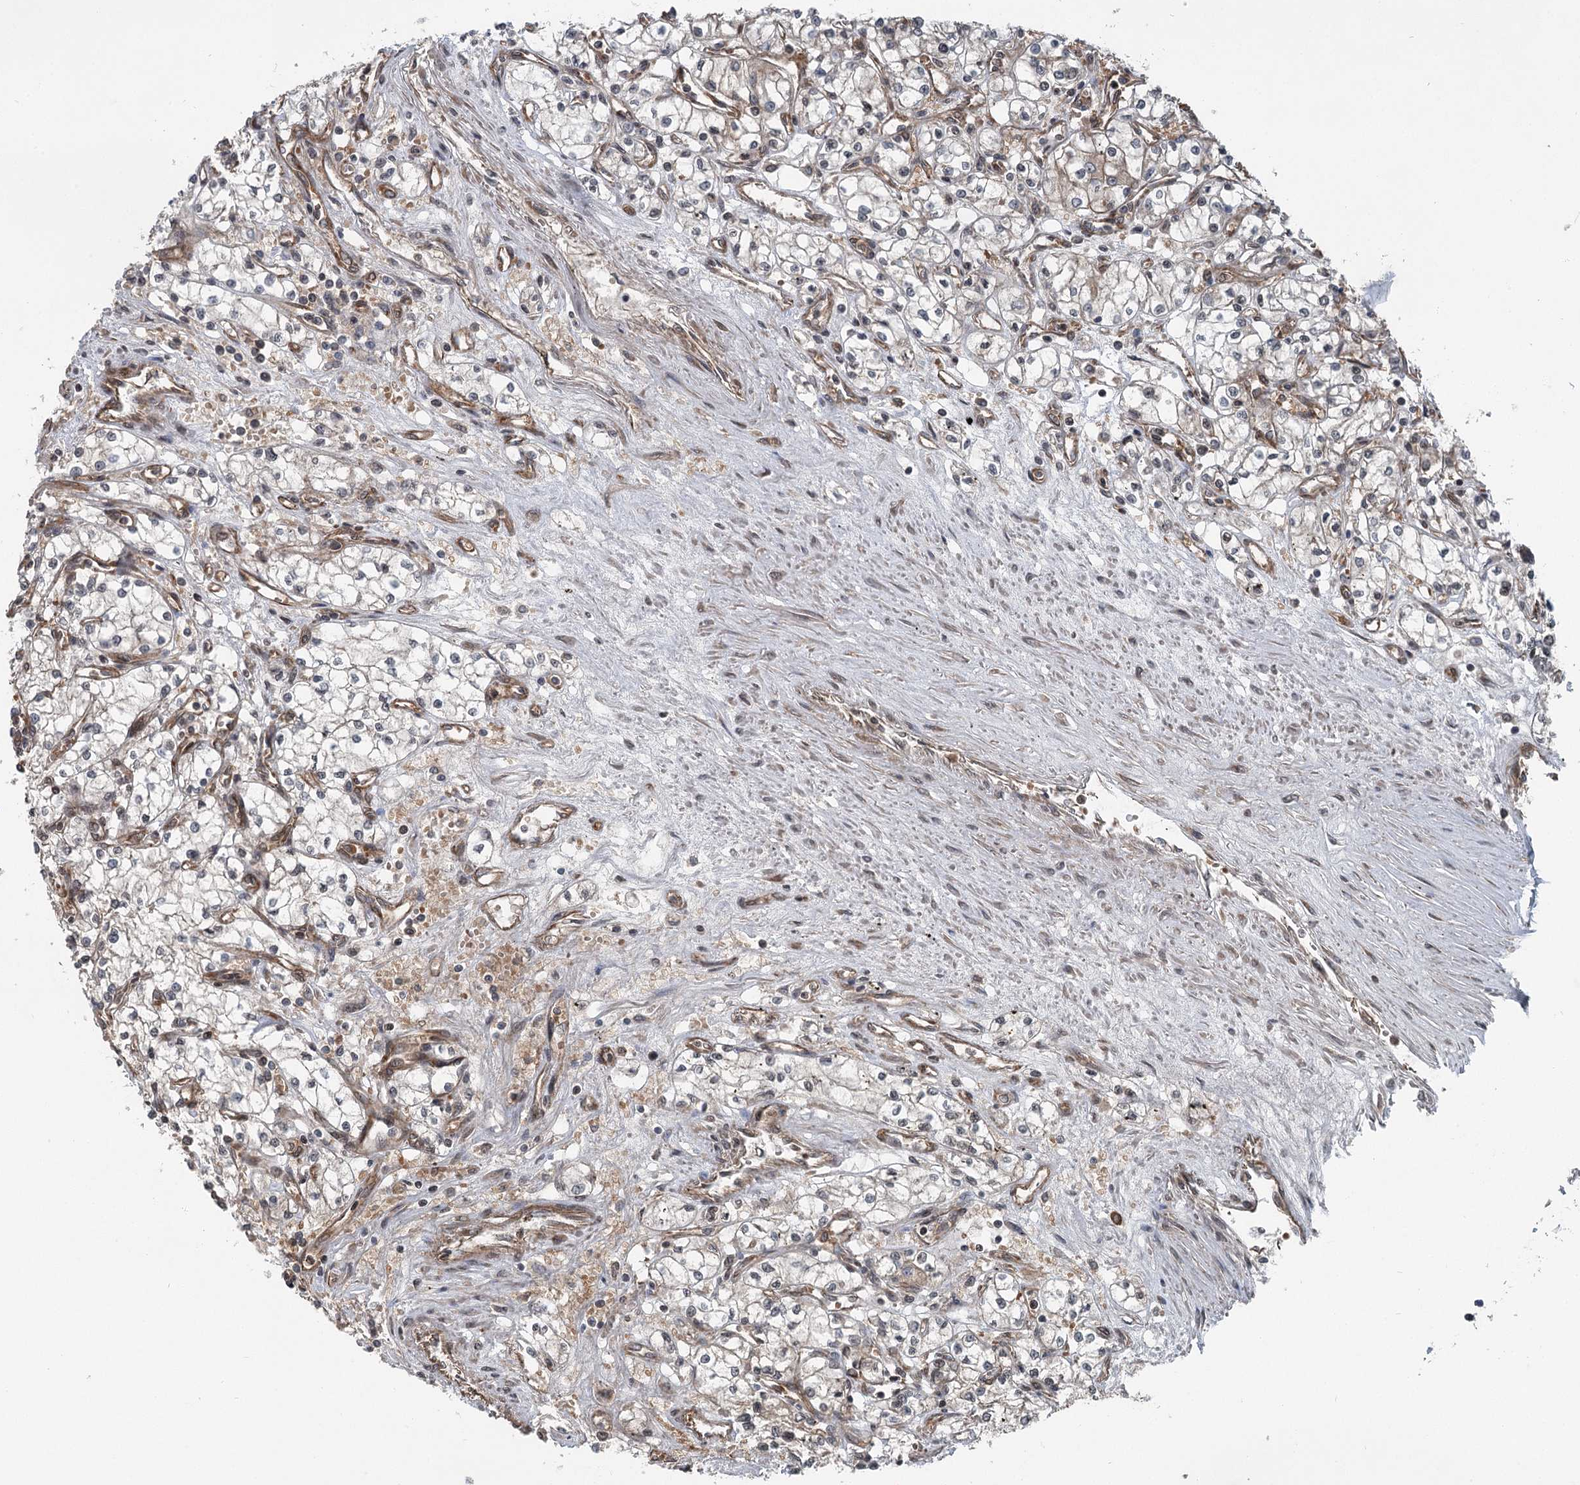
{"staining": {"intensity": "negative", "quantity": "none", "location": "none"}, "tissue": "renal cancer", "cell_type": "Tumor cells", "image_type": "cancer", "snomed": [{"axis": "morphology", "description": "Adenocarcinoma, NOS"}, {"axis": "topography", "description": "Kidney"}], "caption": "Immunohistochemical staining of renal cancer (adenocarcinoma) demonstrates no significant positivity in tumor cells. (Brightfield microscopy of DAB (3,3'-diaminobenzidine) immunohistochemistry at high magnification).", "gene": "IQSEC1", "patient": {"sex": "male", "age": 59}}